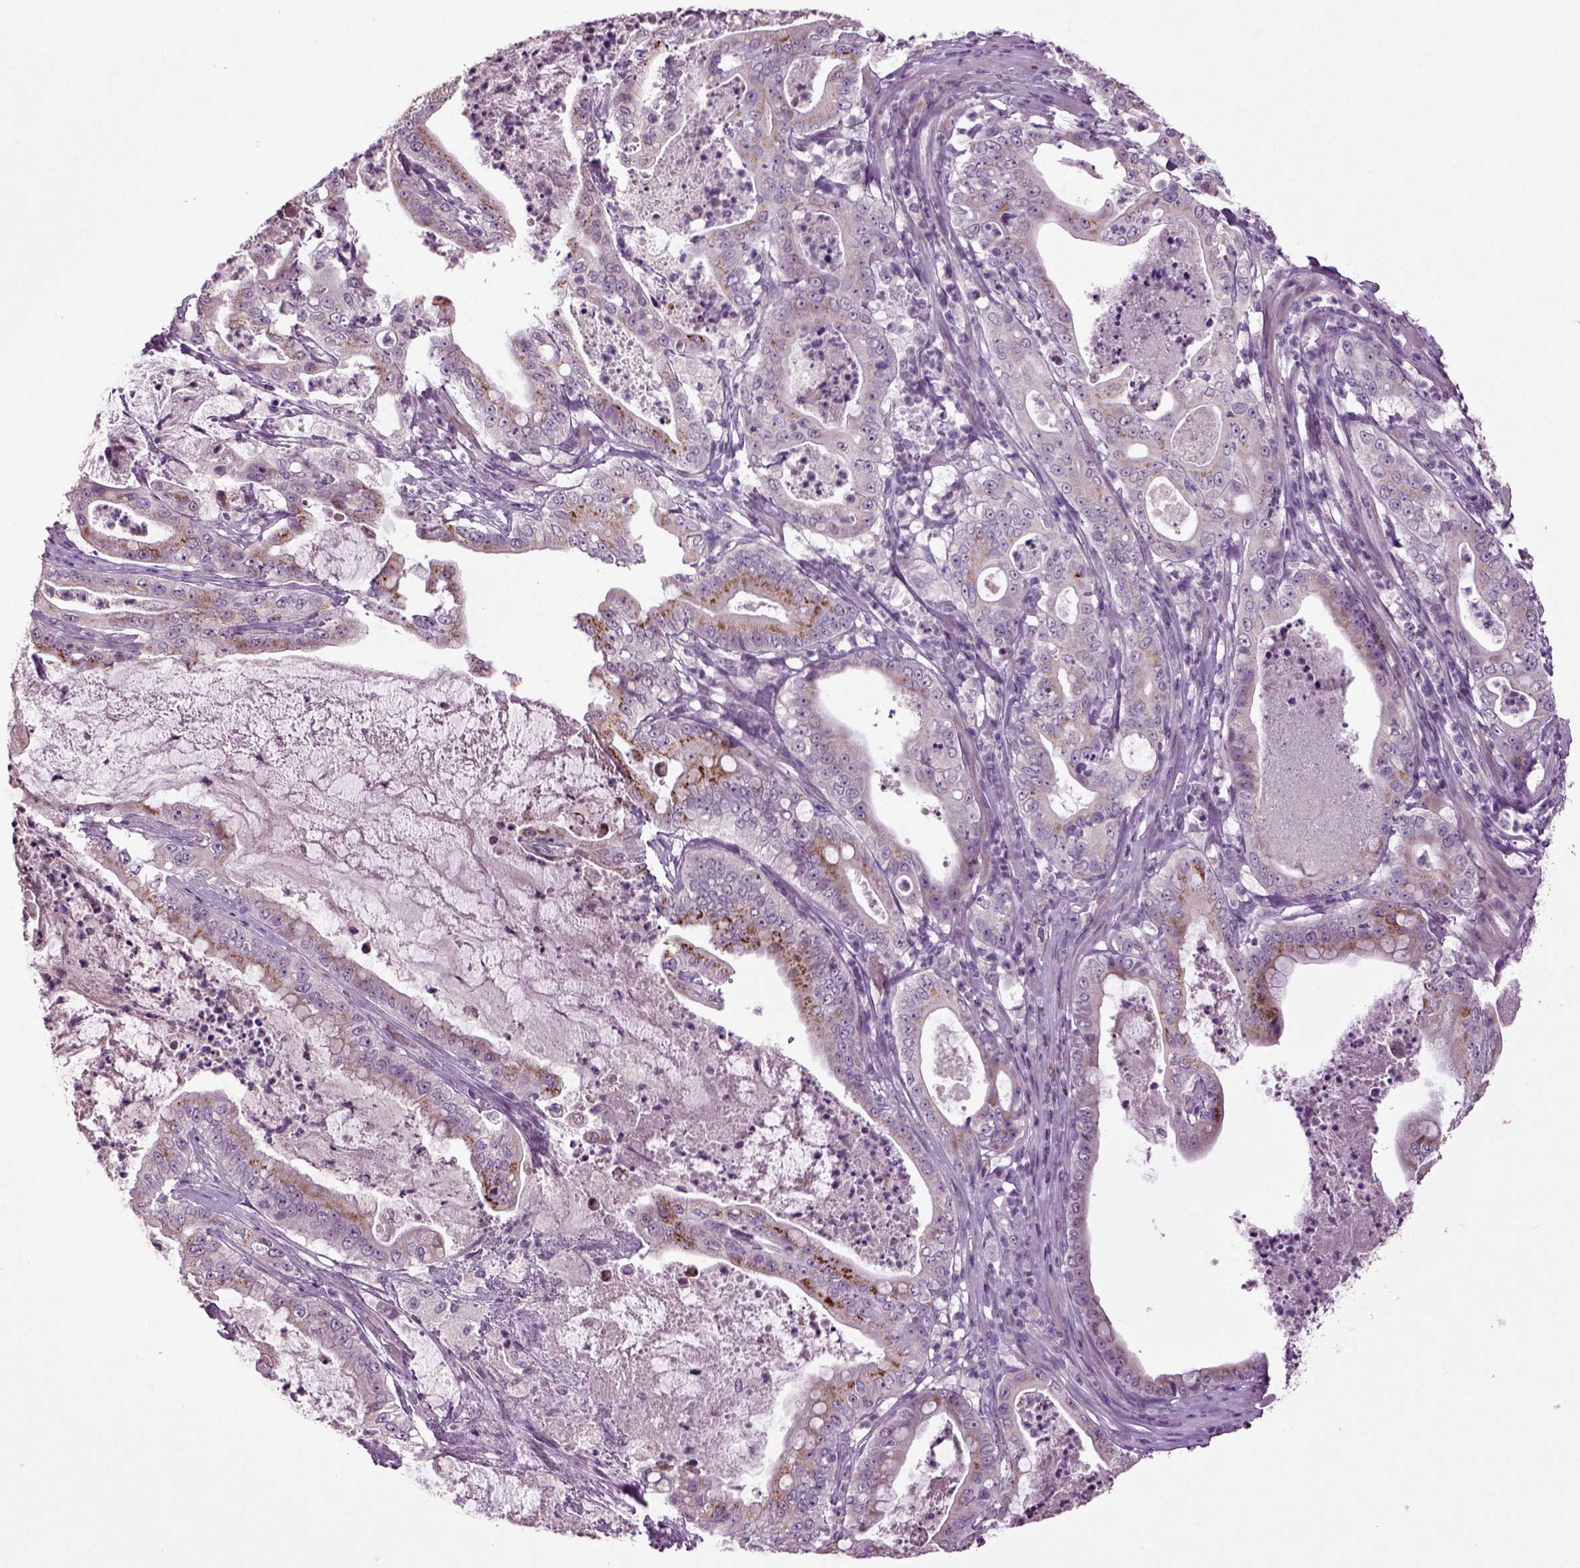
{"staining": {"intensity": "moderate", "quantity": "<25%", "location": "cytoplasmic/membranous"}, "tissue": "pancreatic cancer", "cell_type": "Tumor cells", "image_type": "cancer", "snomed": [{"axis": "morphology", "description": "Adenocarcinoma, NOS"}, {"axis": "topography", "description": "Pancreas"}], "caption": "DAB (3,3'-diaminobenzidine) immunohistochemical staining of adenocarcinoma (pancreatic) reveals moderate cytoplasmic/membranous protein expression in about <25% of tumor cells.", "gene": "SLC17A6", "patient": {"sex": "male", "age": 71}}